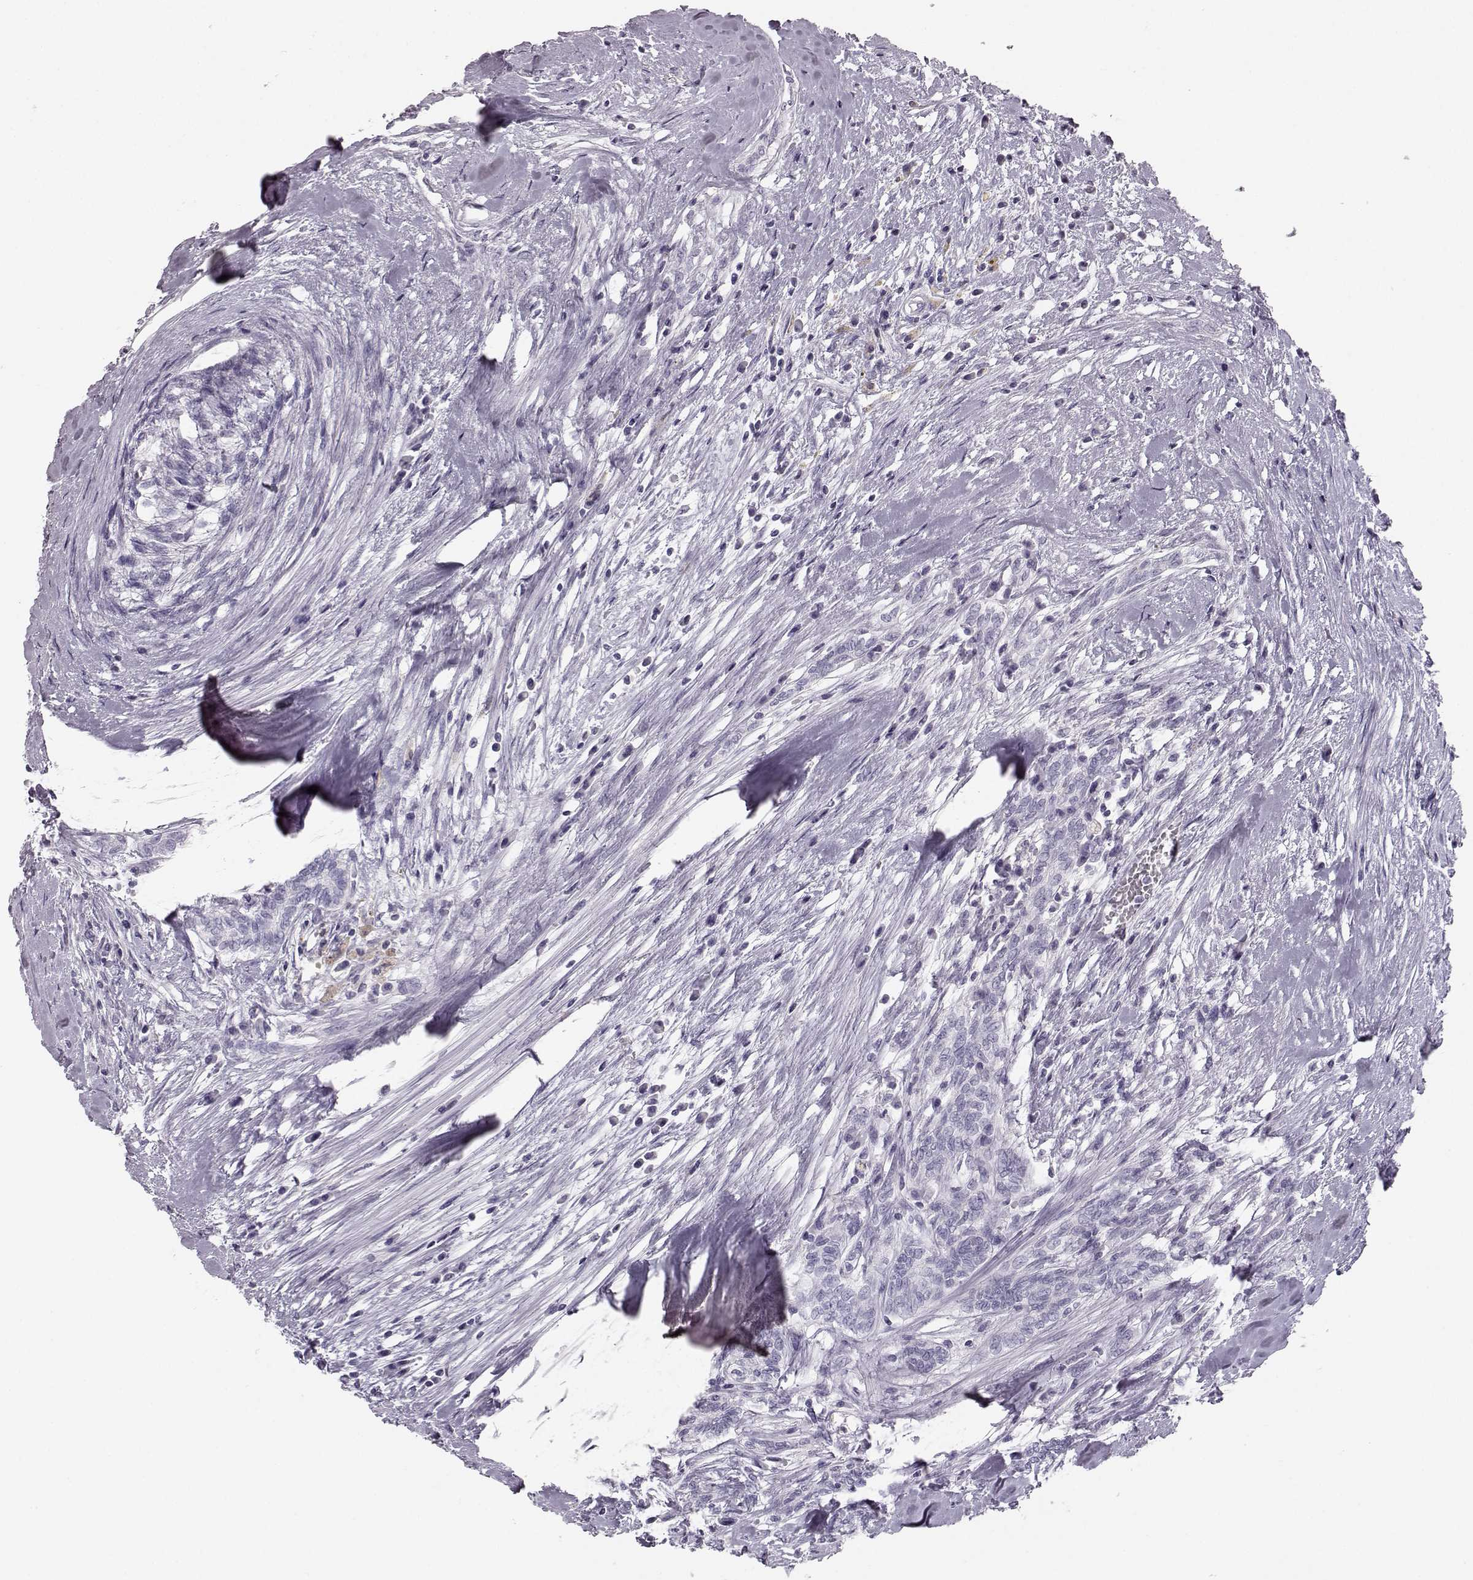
{"staining": {"intensity": "negative", "quantity": "none", "location": "none"}, "tissue": "testis cancer", "cell_type": "Tumor cells", "image_type": "cancer", "snomed": [{"axis": "morphology", "description": "Carcinoma, Embryonal, NOS"}, {"axis": "topography", "description": "Testis"}], "caption": "Immunohistochemical staining of human embryonal carcinoma (testis) demonstrates no significant staining in tumor cells.", "gene": "BFSP2", "patient": {"sex": "male", "age": 37}}